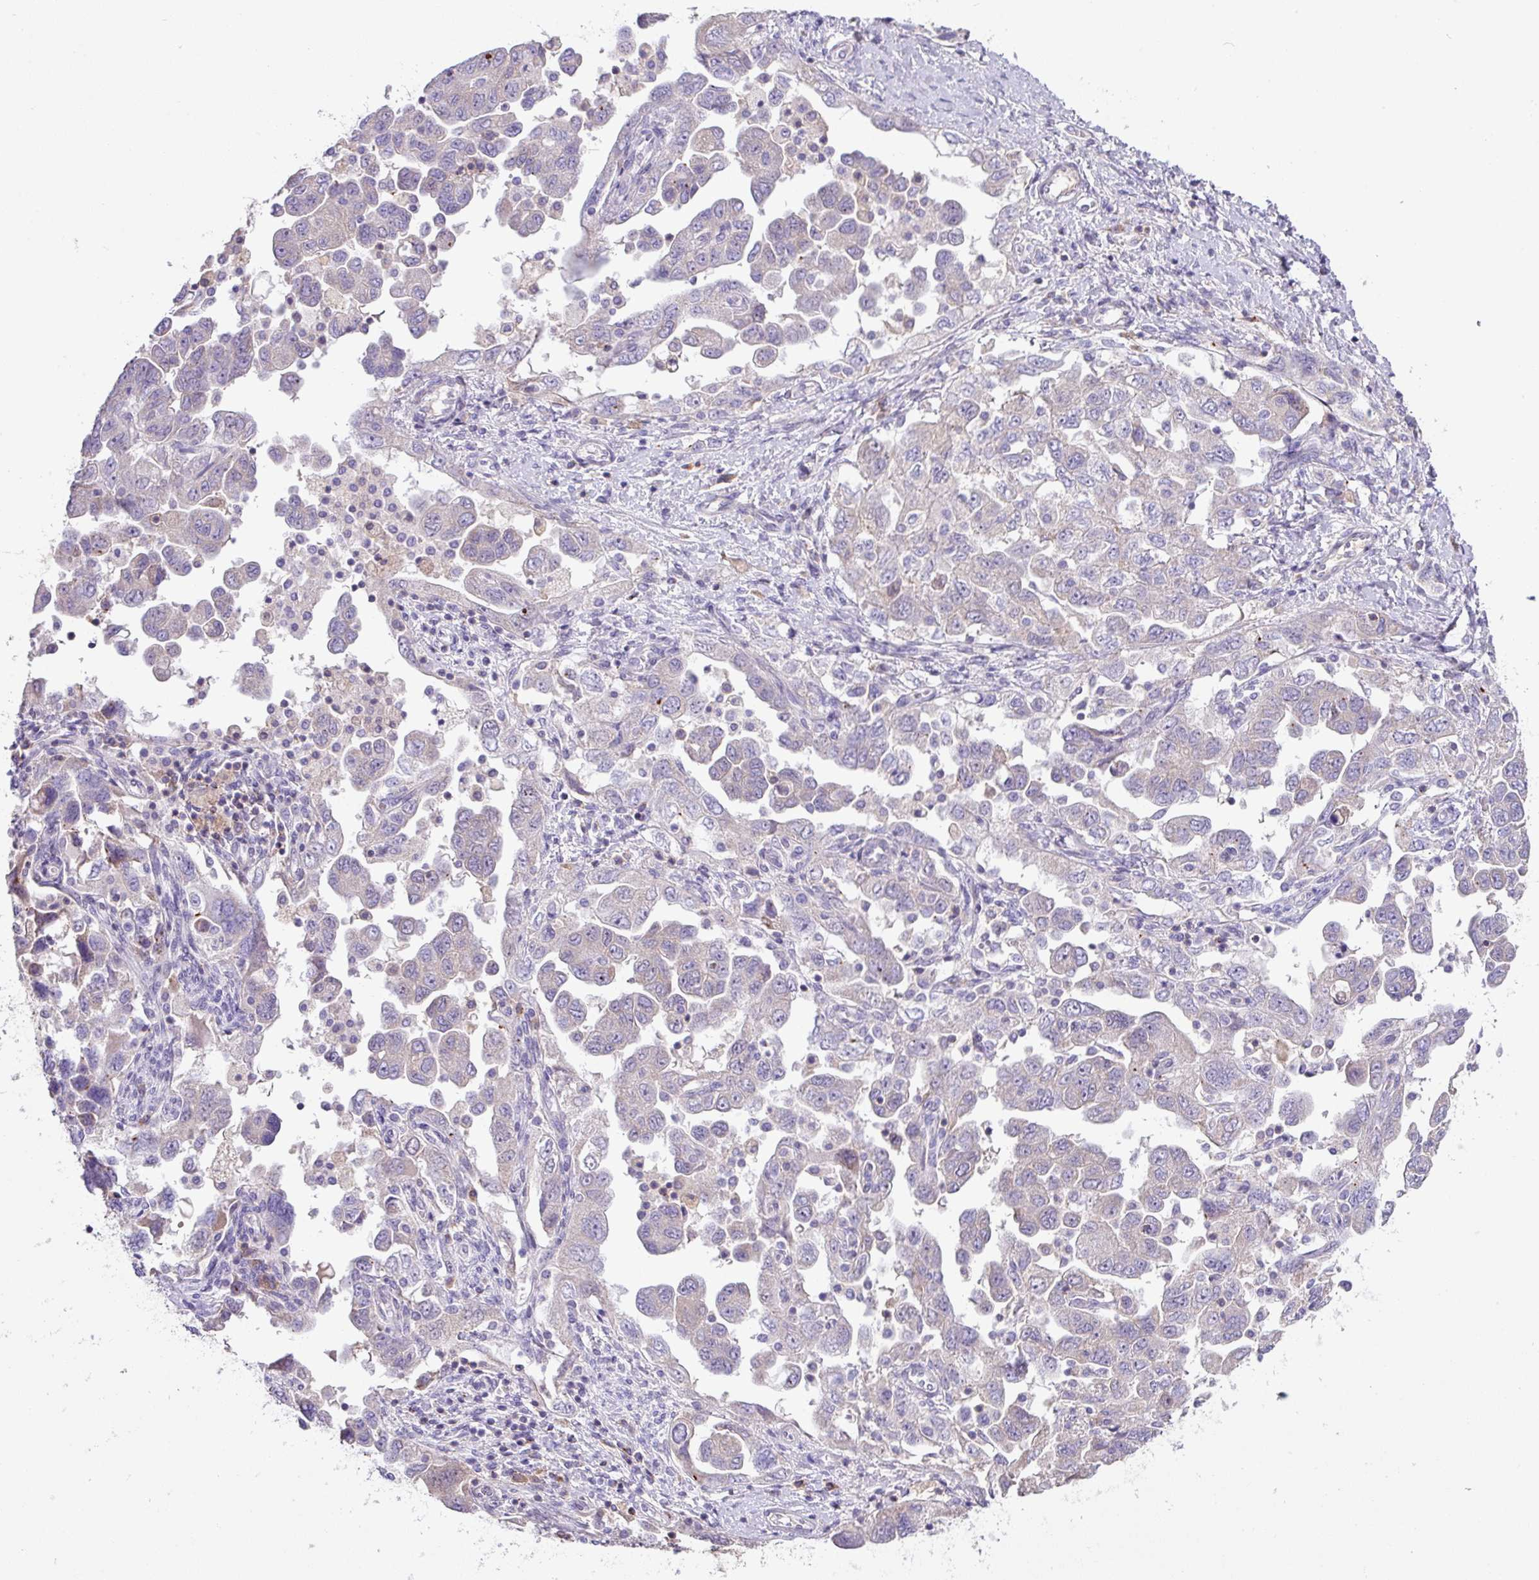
{"staining": {"intensity": "negative", "quantity": "none", "location": "none"}, "tissue": "ovarian cancer", "cell_type": "Tumor cells", "image_type": "cancer", "snomed": [{"axis": "morphology", "description": "Carcinoma, NOS"}, {"axis": "morphology", "description": "Cystadenocarcinoma, serous, NOS"}, {"axis": "topography", "description": "Ovary"}], "caption": "Immunohistochemistry of human ovarian cancer shows no positivity in tumor cells.", "gene": "SLAMF6", "patient": {"sex": "female", "age": 69}}